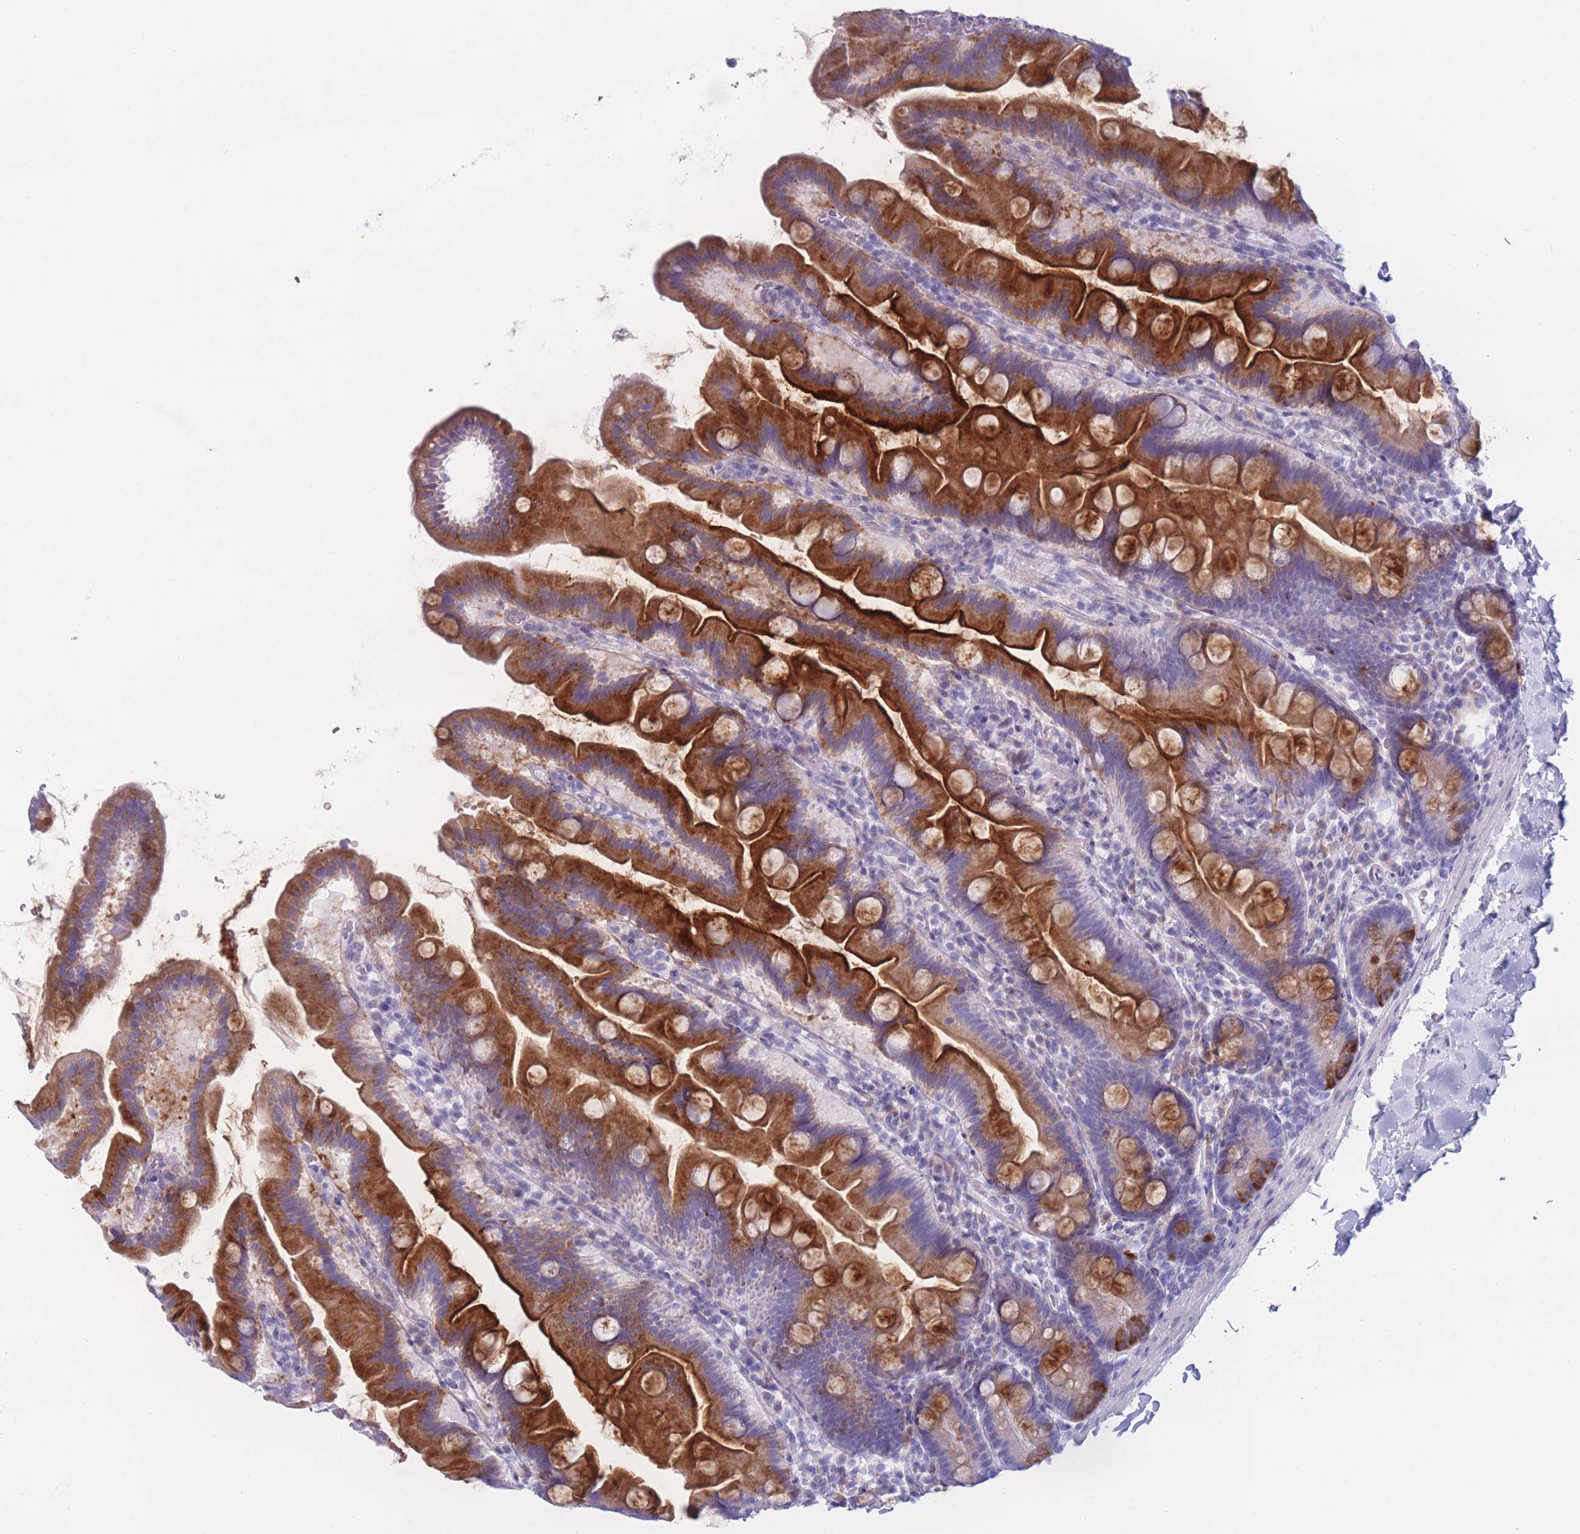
{"staining": {"intensity": "strong", "quantity": "25%-75%", "location": "cytoplasmic/membranous"}, "tissue": "small intestine", "cell_type": "Glandular cells", "image_type": "normal", "snomed": [{"axis": "morphology", "description": "Normal tissue, NOS"}, {"axis": "topography", "description": "Small intestine"}], "caption": "IHC of normal small intestine reveals high levels of strong cytoplasmic/membranous expression in about 25%-75% of glandular cells.", "gene": "COL27A1", "patient": {"sex": "female", "age": 68}}